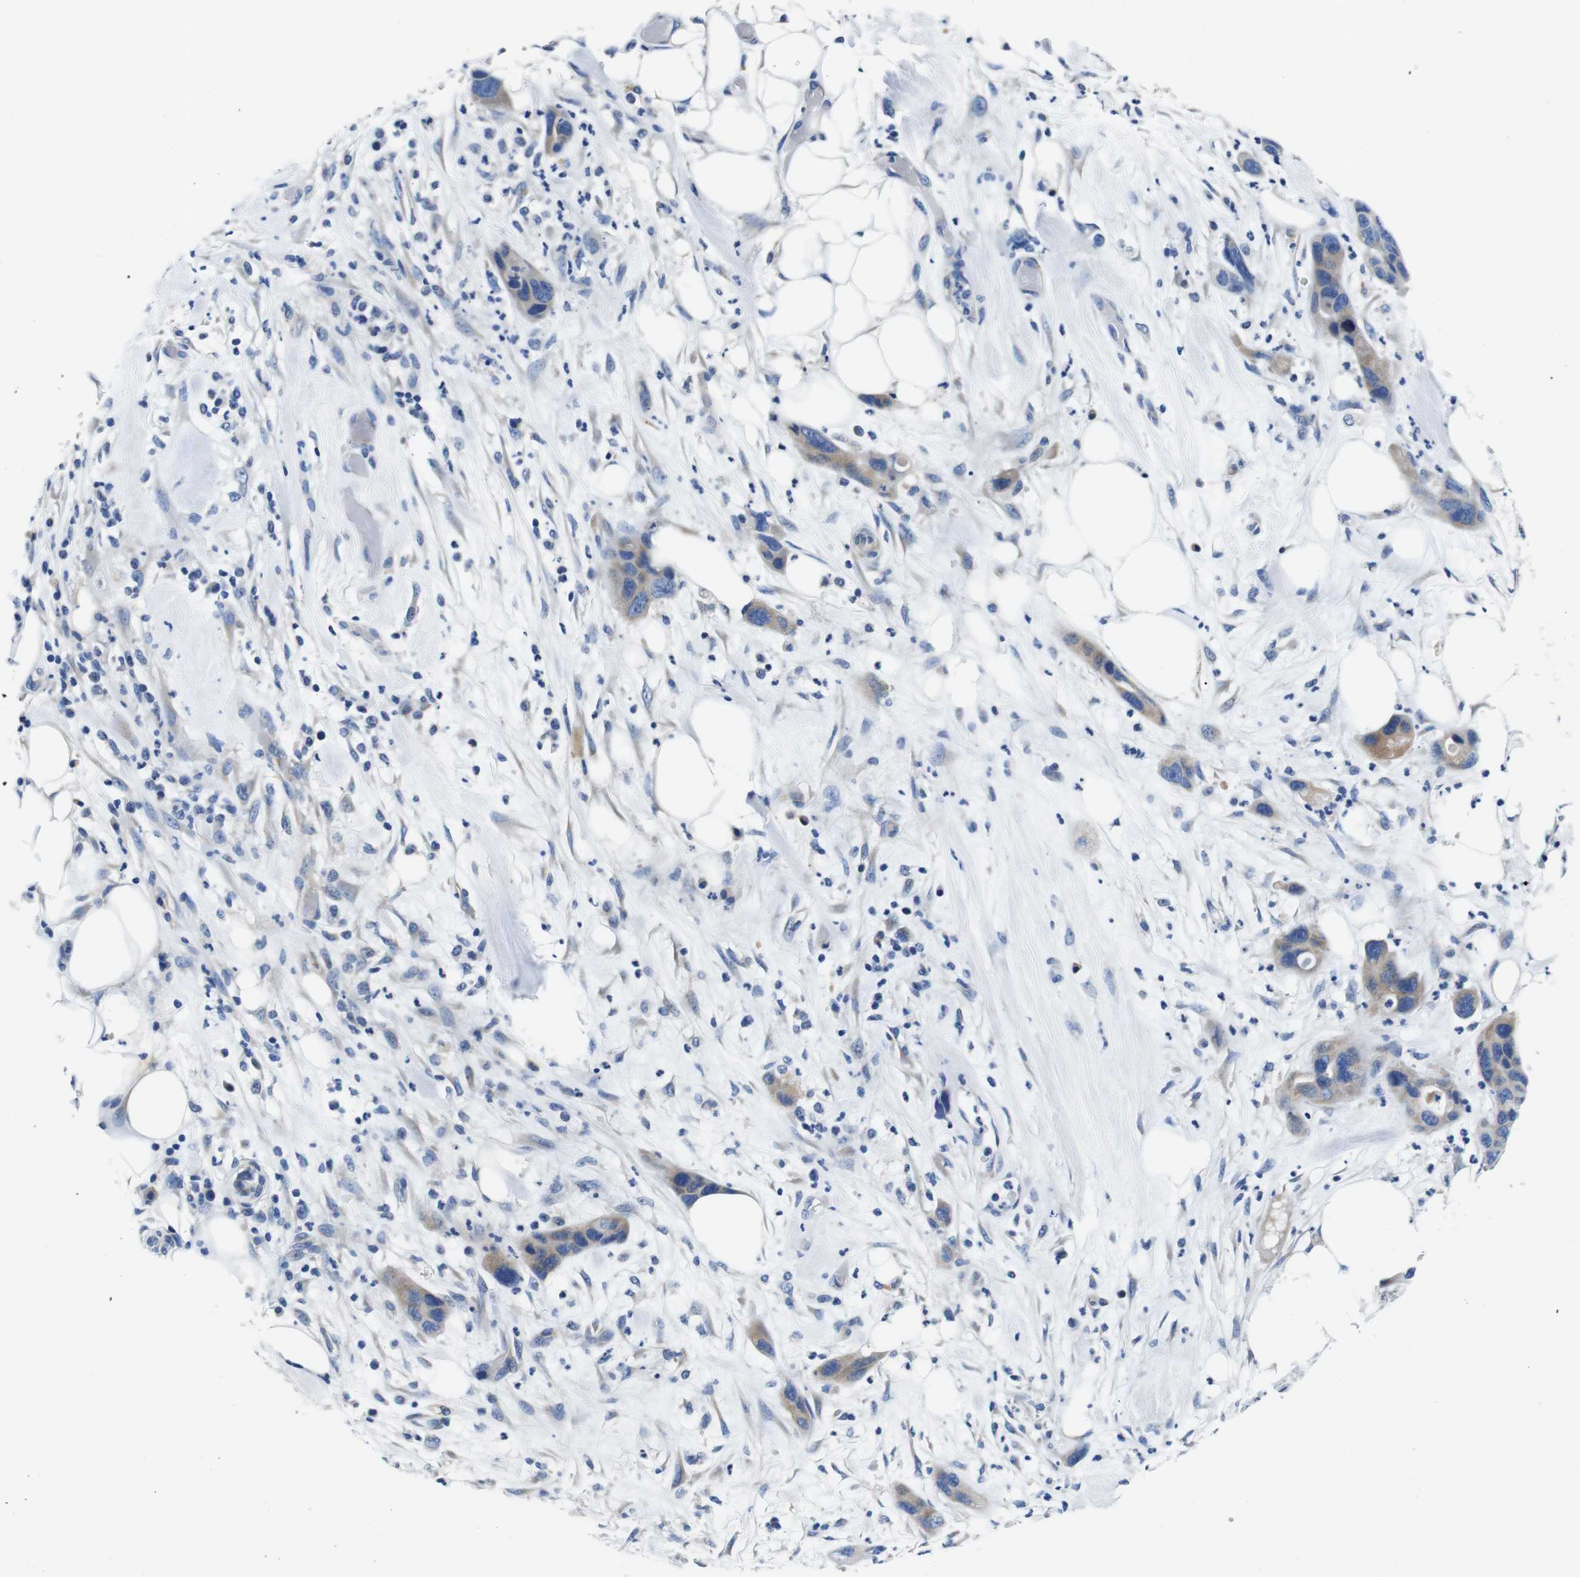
{"staining": {"intensity": "moderate", "quantity": "<25%", "location": "cytoplasmic/membranous"}, "tissue": "pancreatic cancer", "cell_type": "Tumor cells", "image_type": "cancer", "snomed": [{"axis": "morphology", "description": "Adenocarcinoma, NOS"}, {"axis": "topography", "description": "Pancreas"}], "caption": "Moderate cytoplasmic/membranous positivity is identified in about <25% of tumor cells in pancreatic cancer.", "gene": "SNX19", "patient": {"sex": "female", "age": 71}}